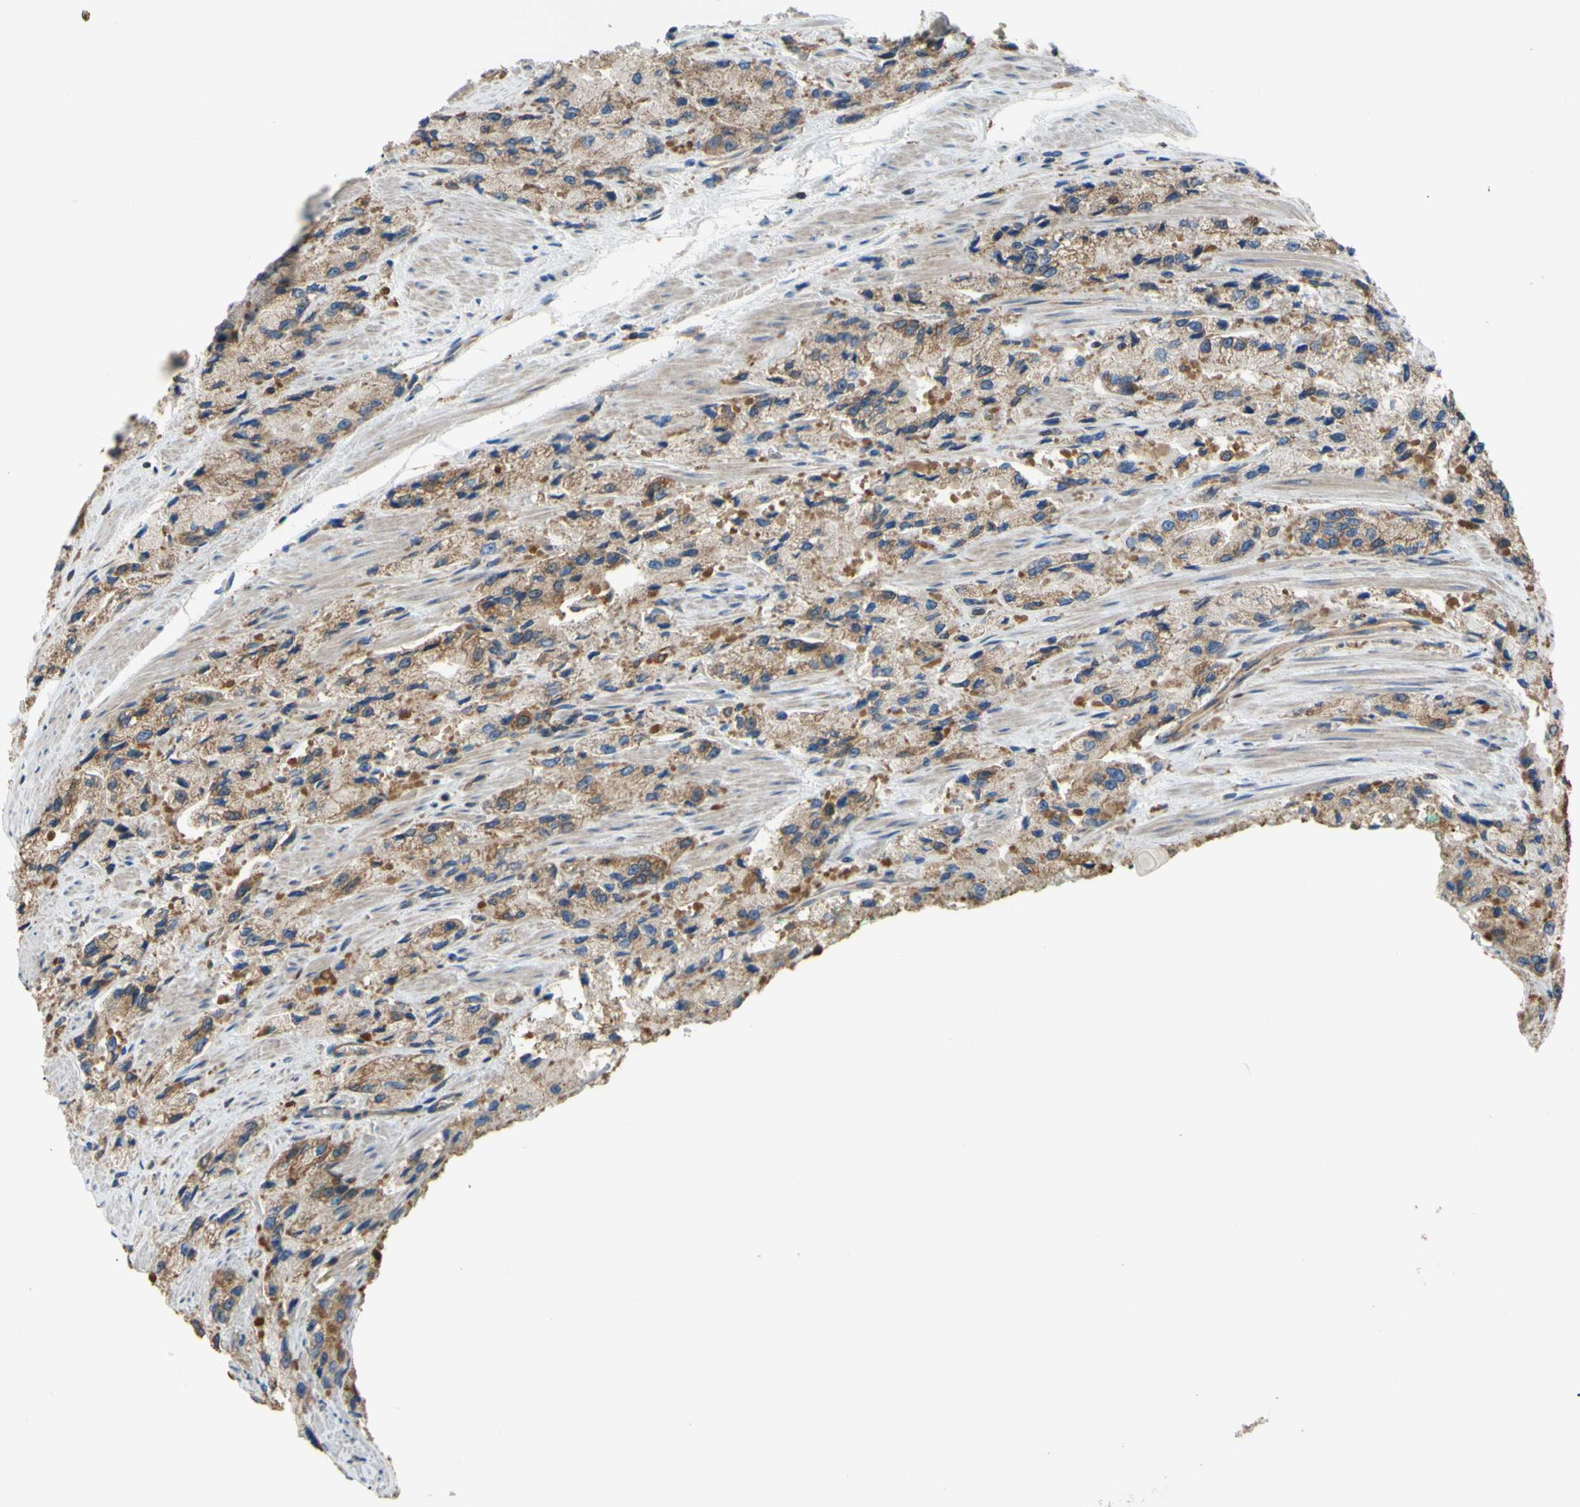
{"staining": {"intensity": "weak", "quantity": "25%-75%", "location": "cytoplasmic/membranous"}, "tissue": "prostate cancer", "cell_type": "Tumor cells", "image_type": "cancer", "snomed": [{"axis": "morphology", "description": "Adenocarcinoma, High grade"}, {"axis": "topography", "description": "Prostate"}], "caption": "This photomicrograph shows IHC staining of adenocarcinoma (high-grade) (prostate), with low weak cytoplasmic/membranous staining in approximately 25%-75% of tumor cells.", "gene": "CTTN", "patient": {"sex": "male", "age": 58}}